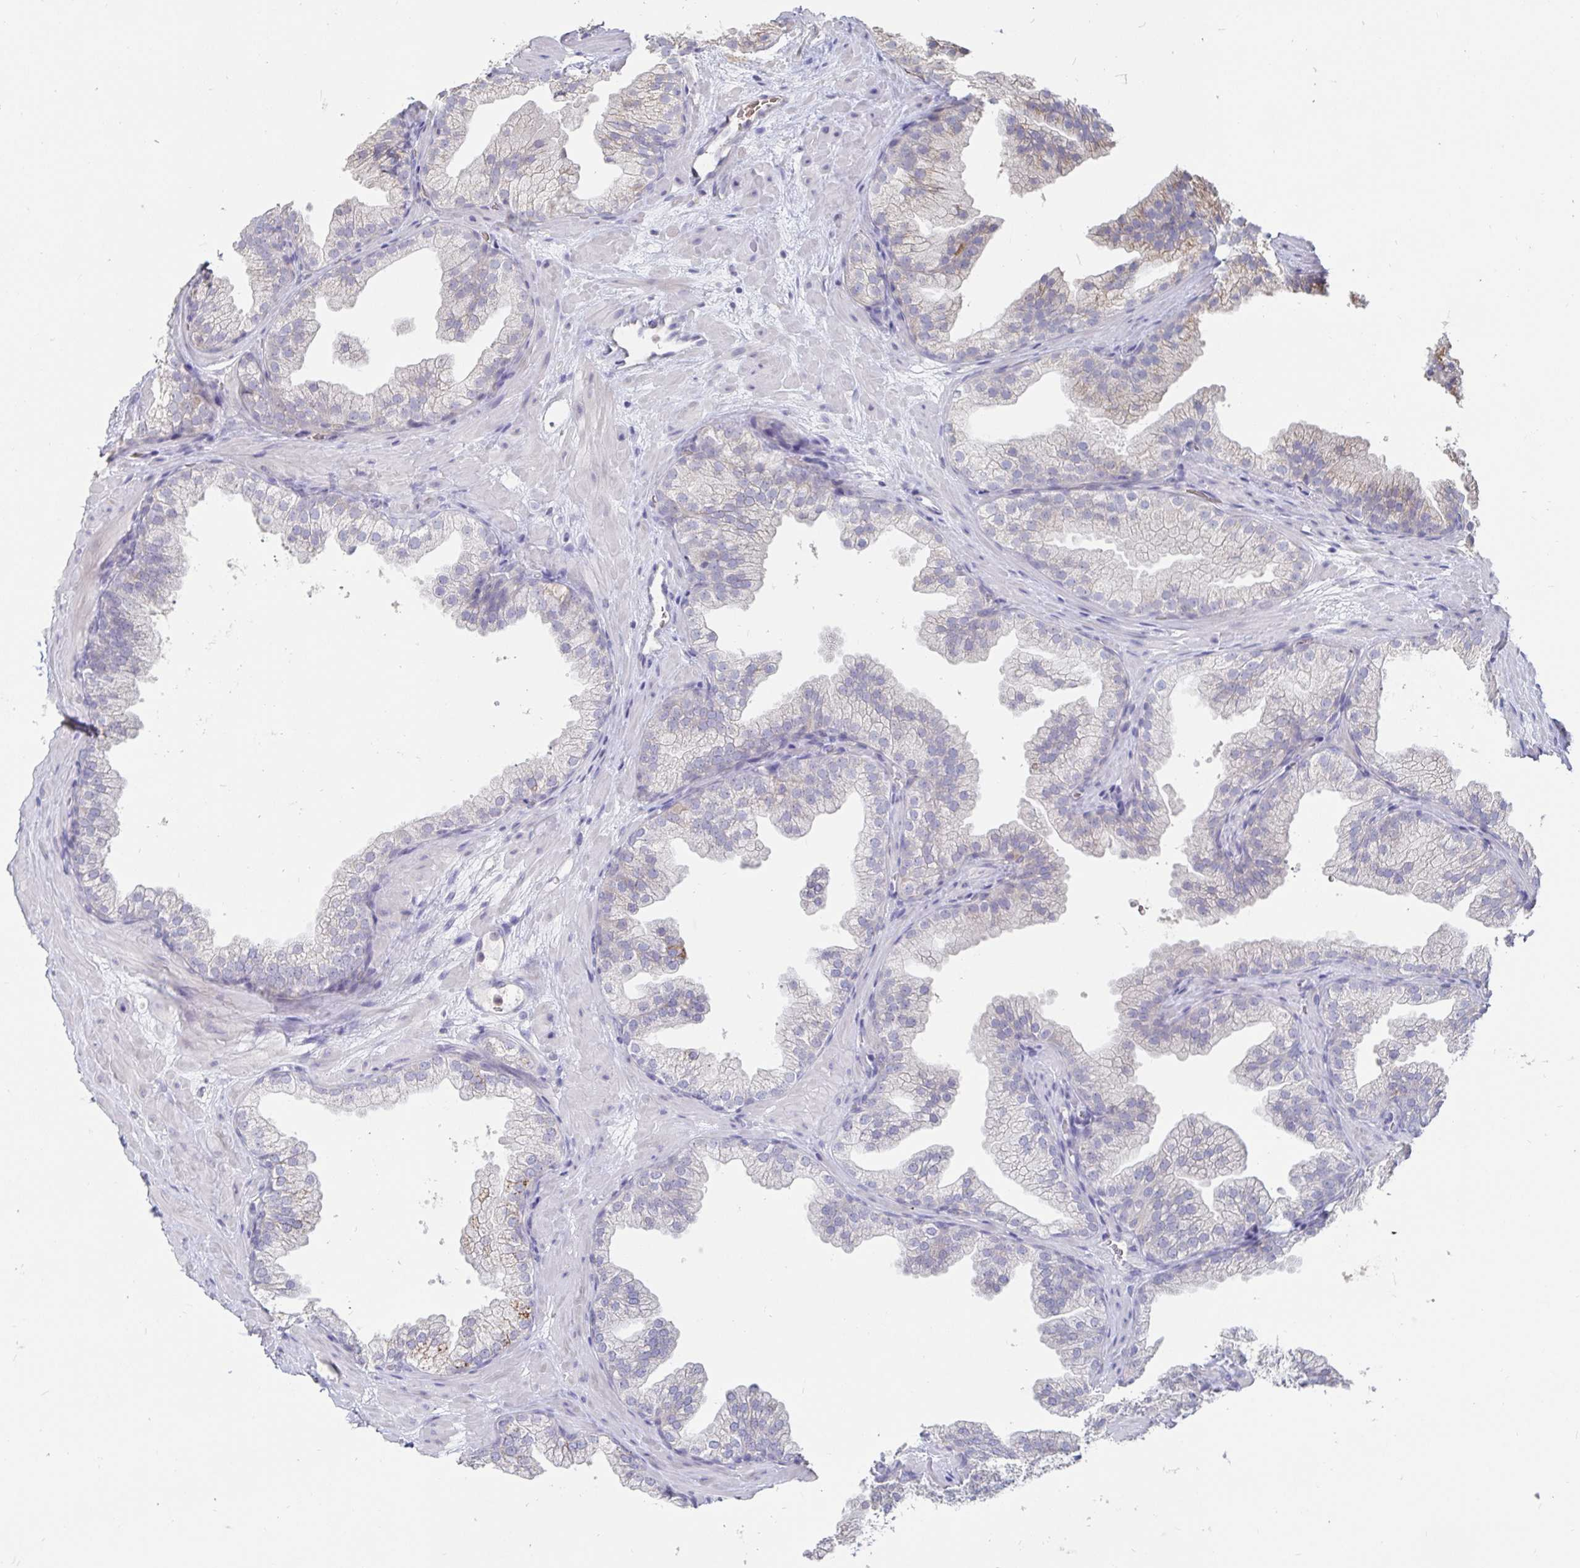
{"staining": {"intensity": "weak", "quantity": "<25%", "location": "cytoplasmic/membranous"}, "tissue": "prostate", "cell_type": "Glandular cells", "image_type": "normal", "snomed": [{"axis": "morphology", "description": "Normal tissue, NOS"}, {"axis": "topography", "description": "Prostate"}], "caption": "High magnification brightfield microscopy of unremarkable prostate stained with DAB (3,3'-diaminobenzidine) (brown) and counterstained with hematoxylin (blue): glandular cells show no significant positivity. (DAB (3,3'-diaminobenzidine) immunohistochemistry visualized using brightfield microscopy, high magnification).", "gene": "SPPL3", "patient": {"sex": "male", "age": 37}}